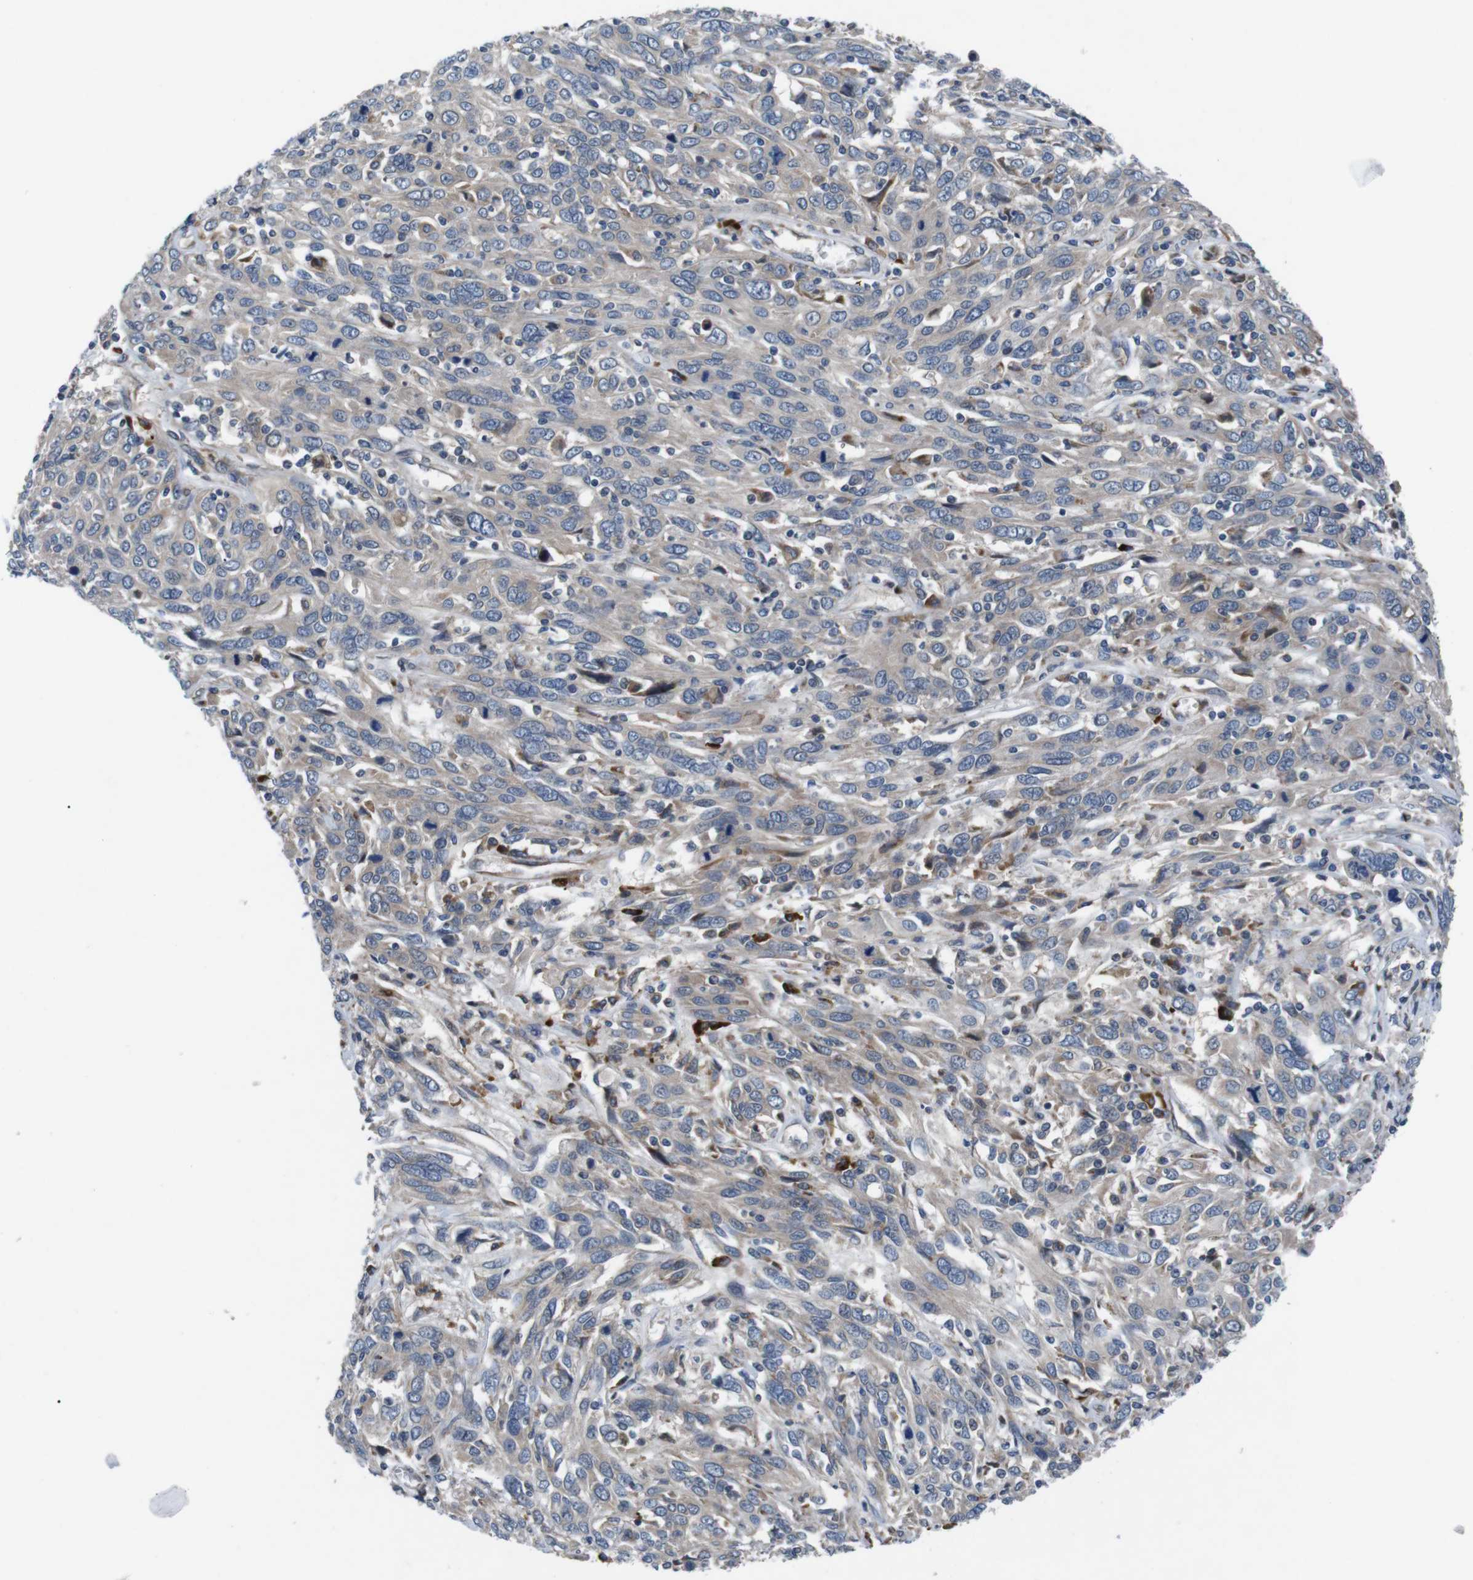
{"staining": {"intensity": "weak", "quantity": ">75%", "location": "cytoplasmic/membranous"}, "tissue": "cervical cancer", "cell_type": "Tumor cells", "image_type": "cancer", "snomed": [{"axis": "morphology", "description": "Squamous cell carcinoma, NOS"}, {"axis": "topography", "description": "Cervix"}], "caption": "A photomicrograph of human cervical squamous cell carcinoma stained for a protein demonstrates weak cytoplasmic/membranous brown staining in tumor cells.", "gene": "JAK1", "patient": {"sex": "female", "age": 46}}